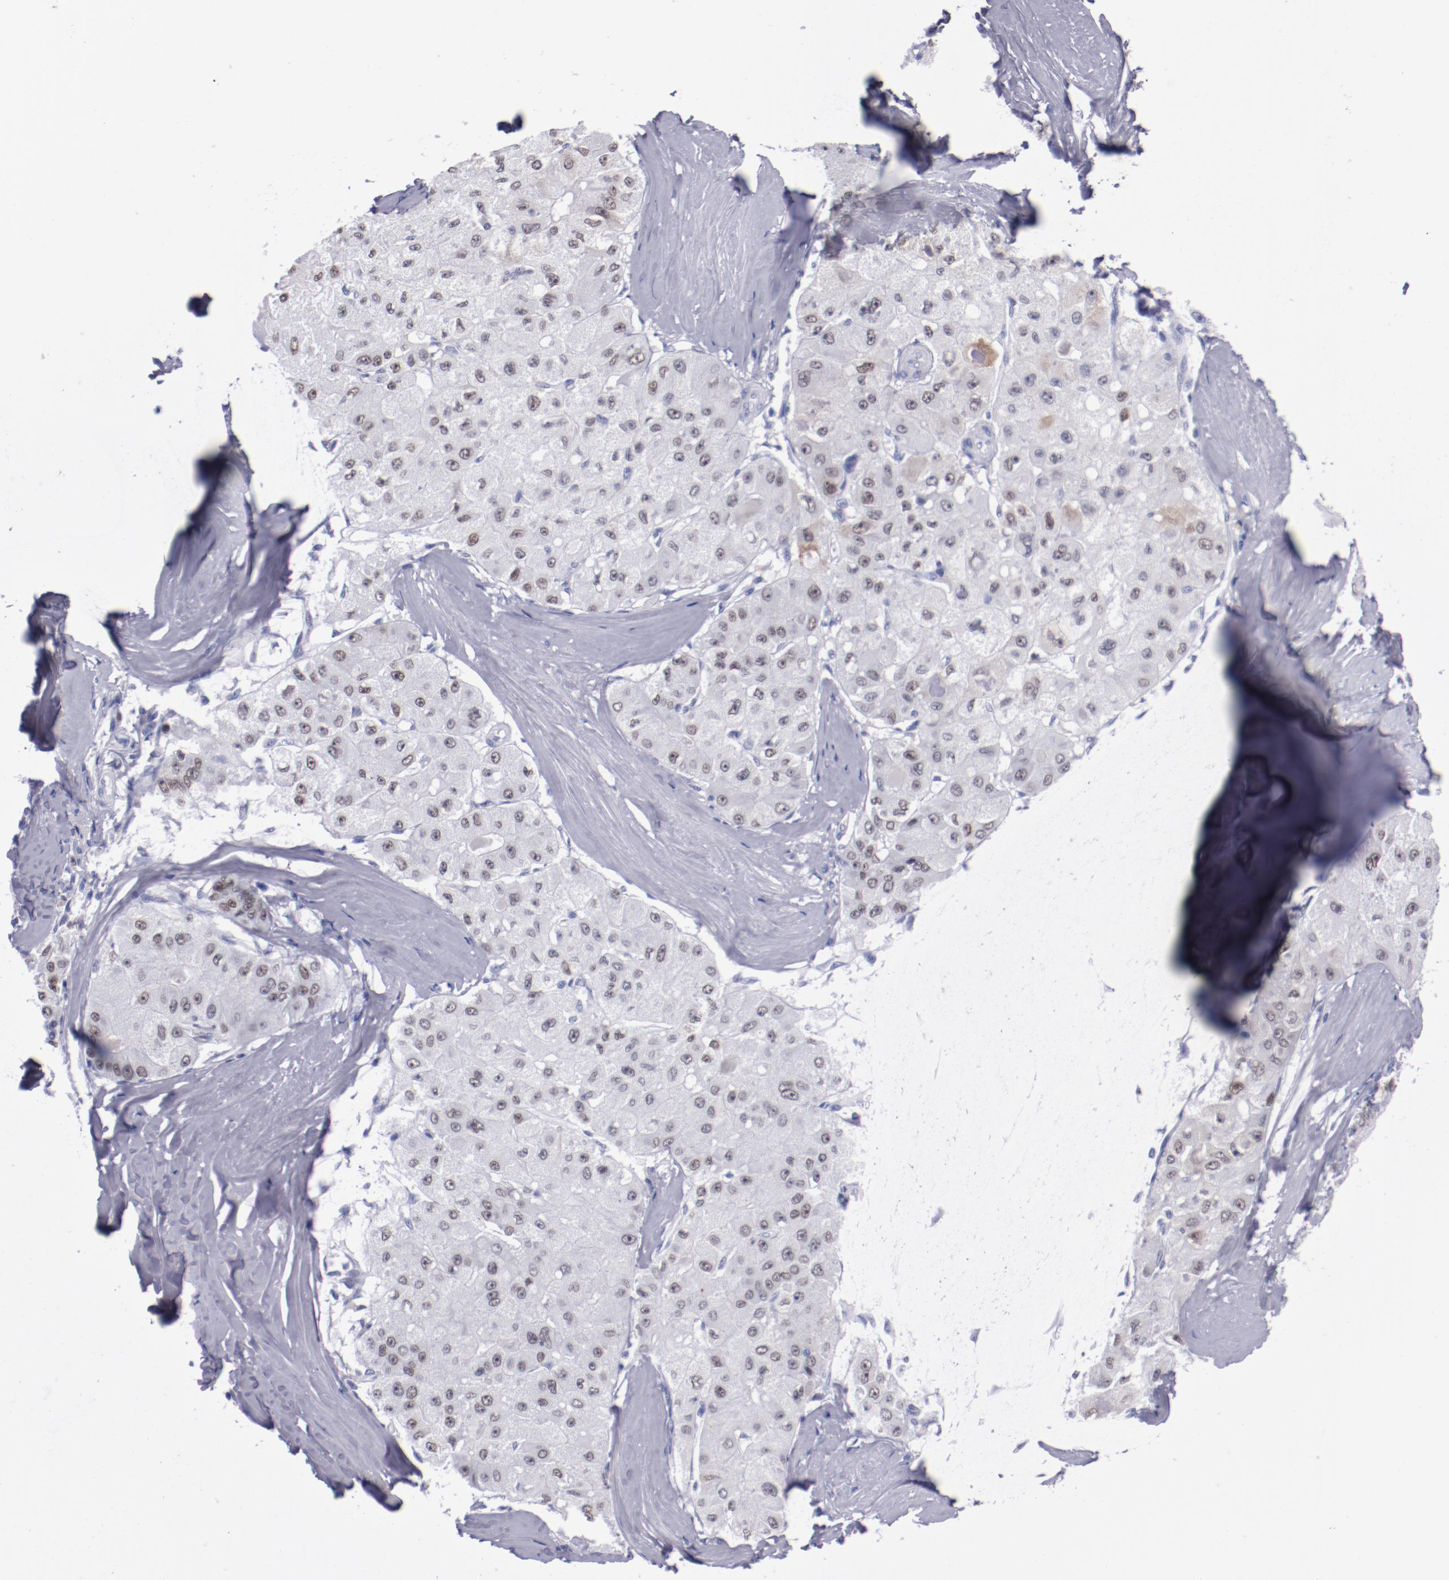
{"staining": {"intensity": "weak", "quantity": ">75%", "location": "nuclear"}, "tissue": "liver cancer", "cell_type": "Tumor cells", "image_type": "cancer", "snomed": [{"axis": "morphology", "description": "Carcinoma, Hepatocellular, NOS"}, {"axis": "topography", "description": "Liver"}], "caption": "A micrograph showing weak nuclear expression in about >75% of tumor cells in liver hepatocellular carcinoma, as visualized by brown immunohistochemical staining.", "gene": "HNF1B", "patient": {"sex": "male", "age": 80}}